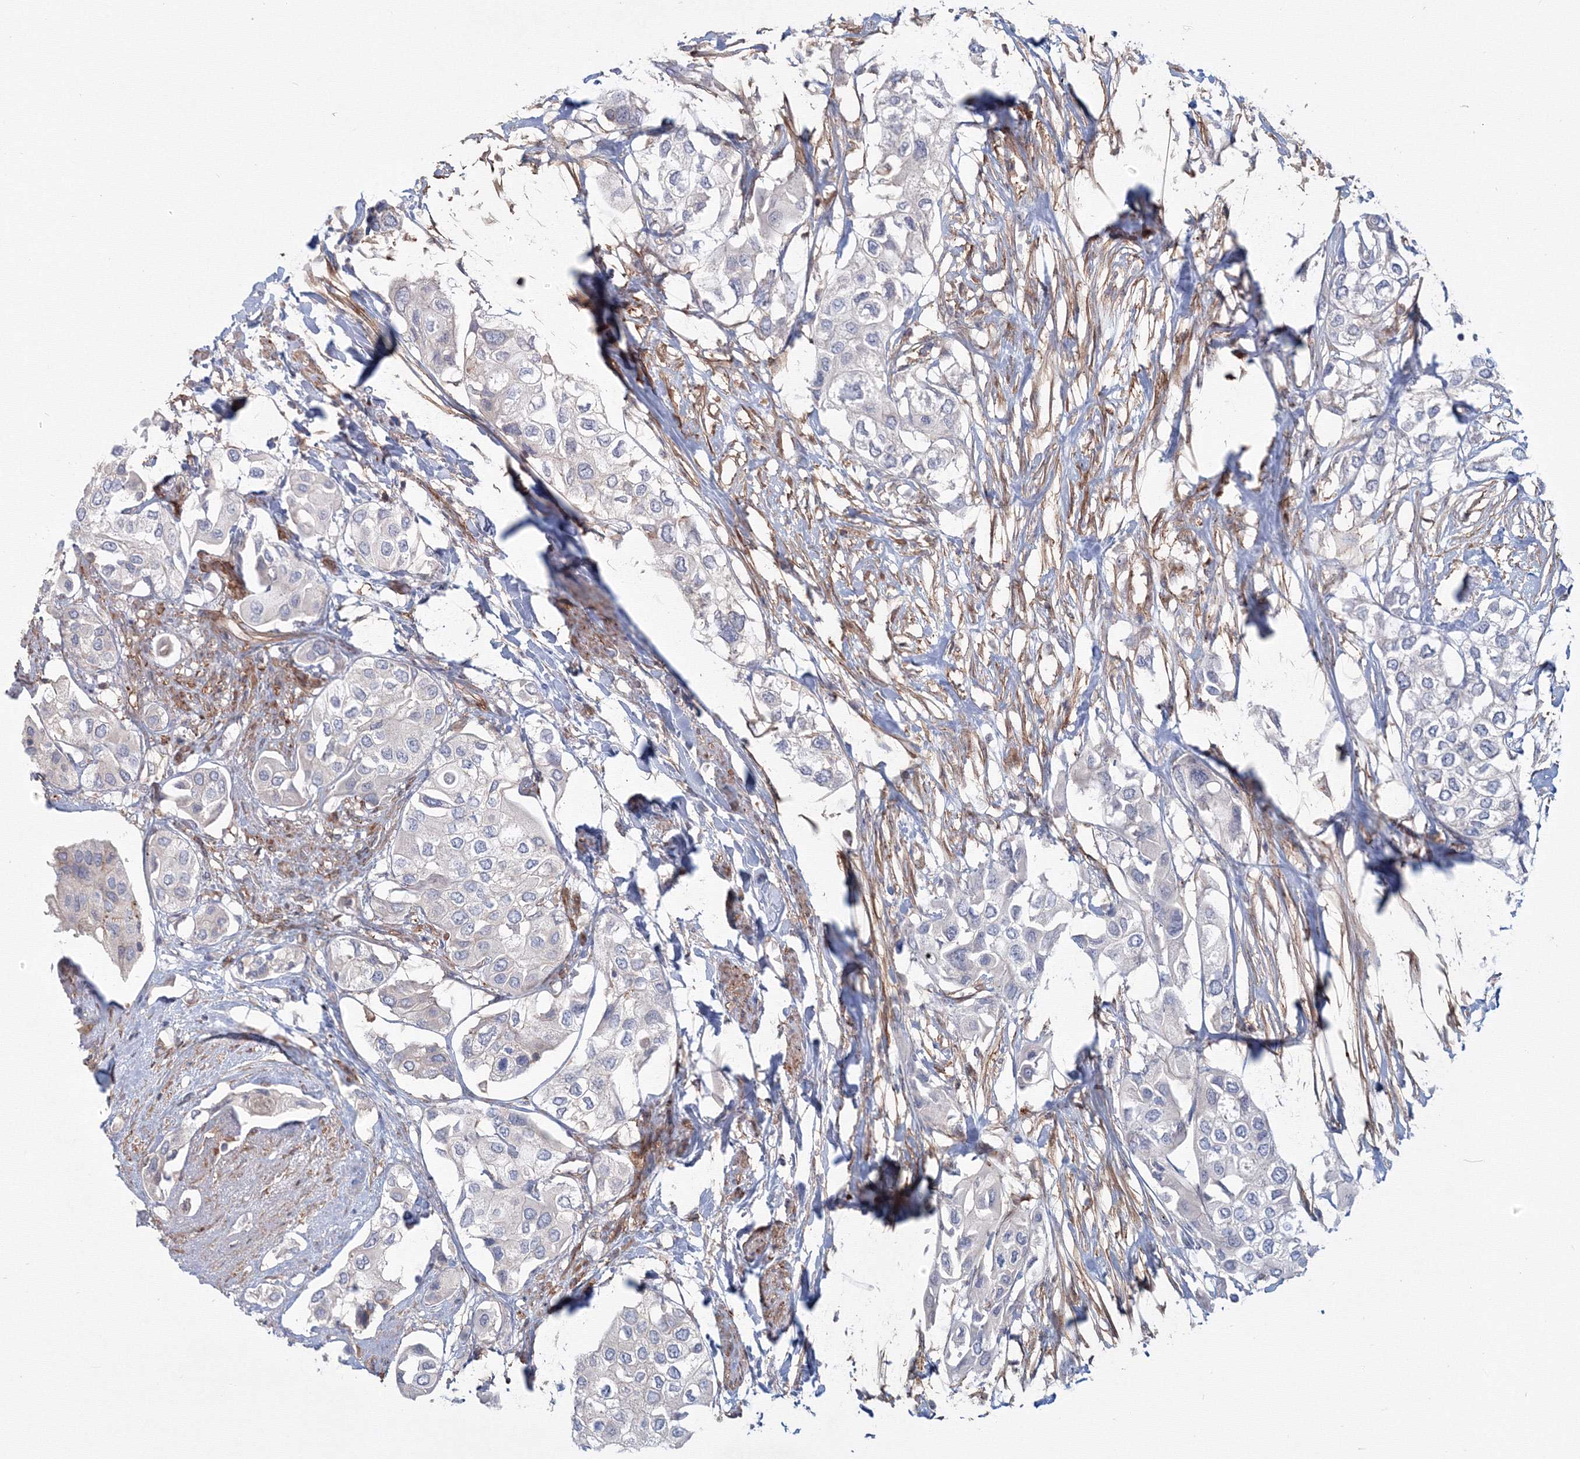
{"staining": {"intensity": "negative", "quantity": "none", "location": "none"}, "tissue": "urothelial cancer", "cell_type": "Tumor cells", "image_type": "cancer", "snomed": [{"axis": "morphology", "description": "Urothelial carcinoma, High grade"}, {"axis": "topography", "description": "Urinary bladder"}], "caption": "High power microscopy photomicrograph of an immunohistochemistry image of urothelial carcinoma (high-grade), revealing no significant positivity in tumor cells. The staining was performed using DAB (3,3'-diaminobenzidine) to visualize the protein expression in brown, while the nuclei were stained in blue with hematoxylin (Magnification: 20x).", "gene": "SH3PXD2A", "patient": {"sex": "male", "age": 64}}